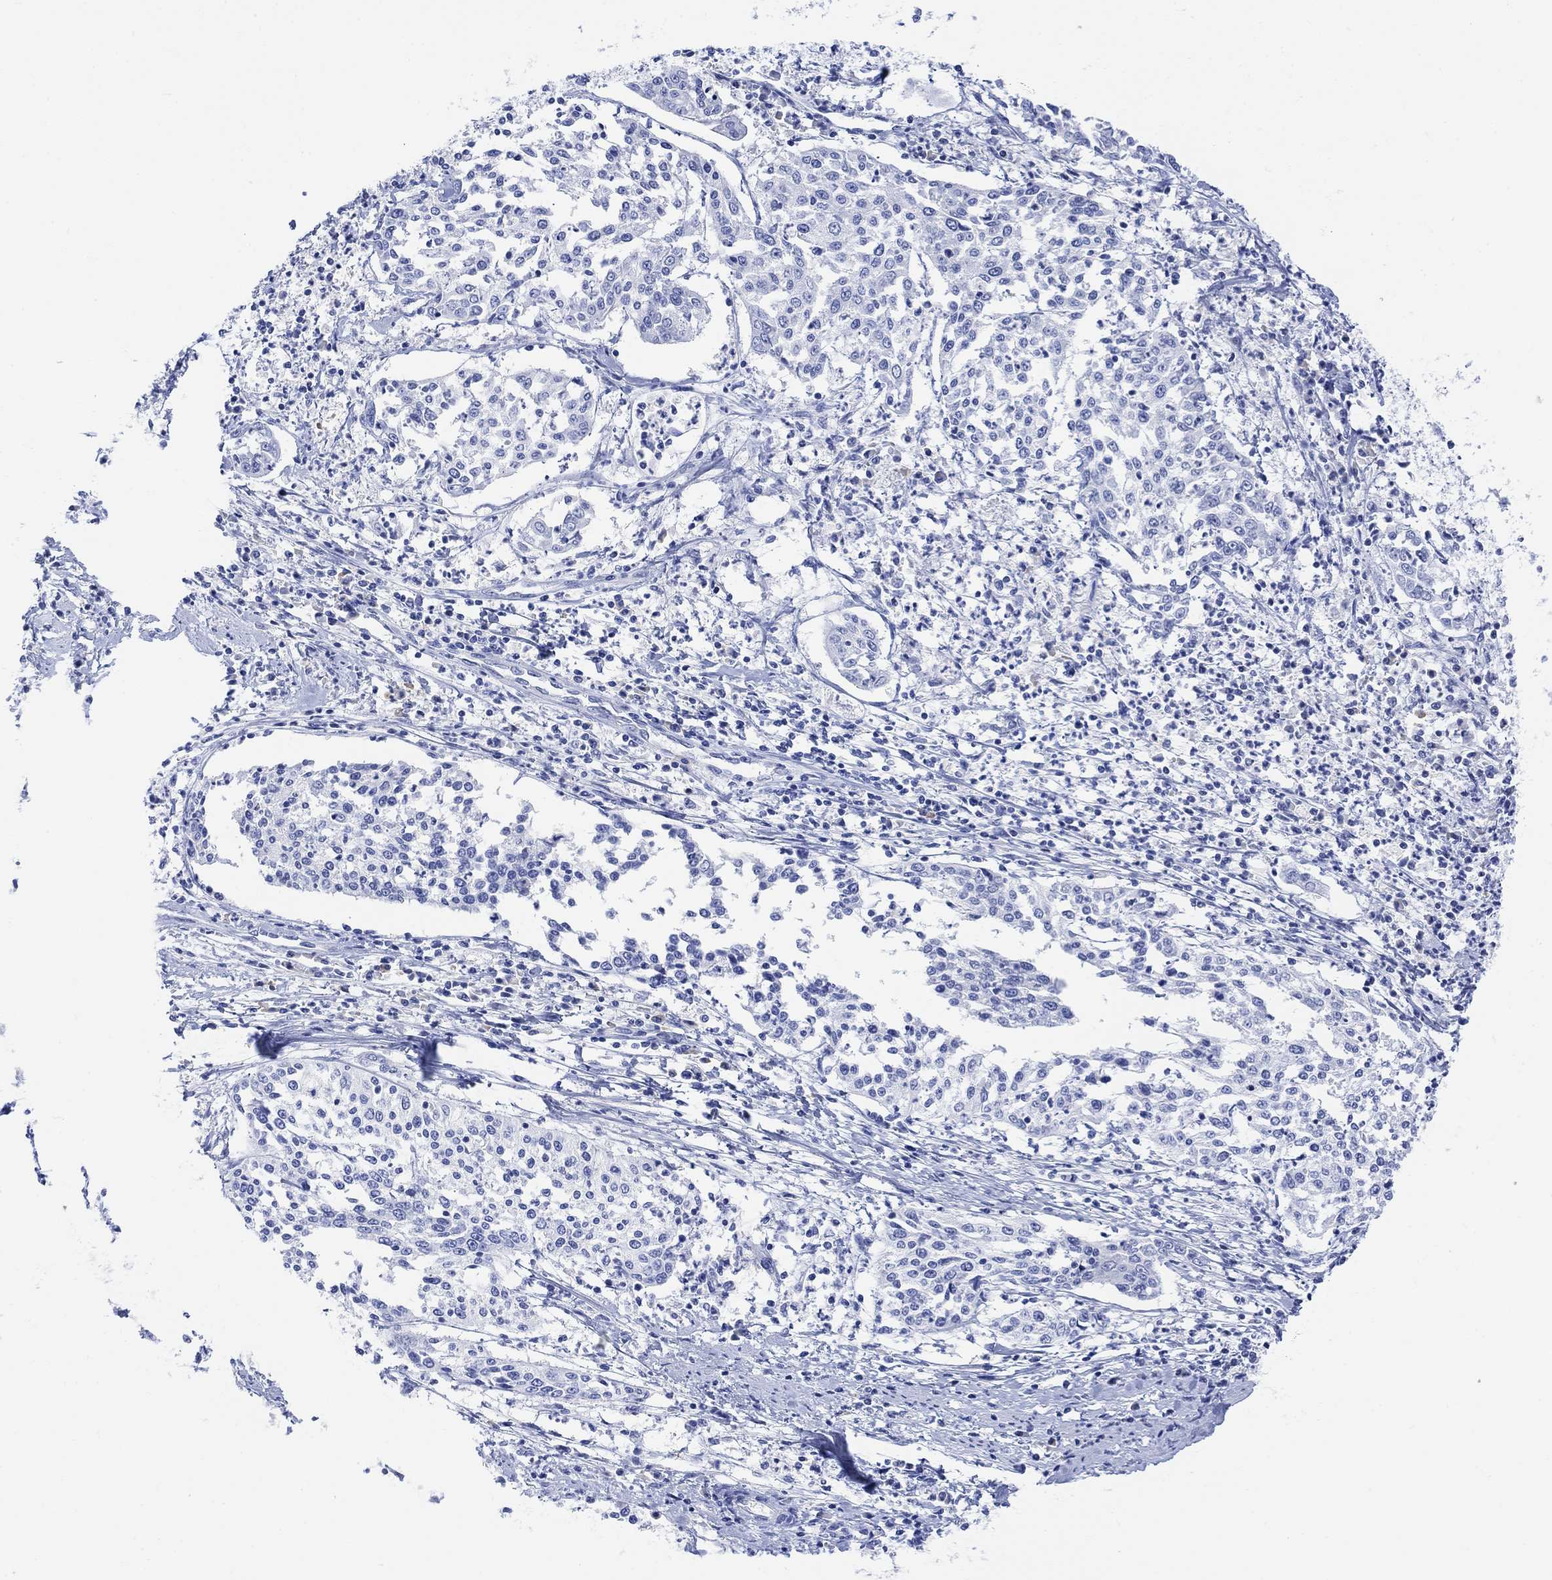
{"staining": {"intensity": "negative", "quantity": "none", "location": "none"}, "tissue": "cervical cancer", "cell_type": "Tumor cells", "image_type": "cancer", "snomed": [{"axis": "morphology", "description": "Squamous cell carcinoma, NOS"}, {"axis": "topography", "description": "Cervix"}], "caption": "DAB (3,3'-diaminobenzidine) immunohistochemical staining of human cervical squamous cell carcinoma reveals no significant positivity in tumor cells. (Stains: DAB immunohistochemistry with hematoxylin counter stain, Microscopy: brightfield microscopy at high magnification).", "gene": "GNG13", "patient": {"sex": "female", "age": 41}}